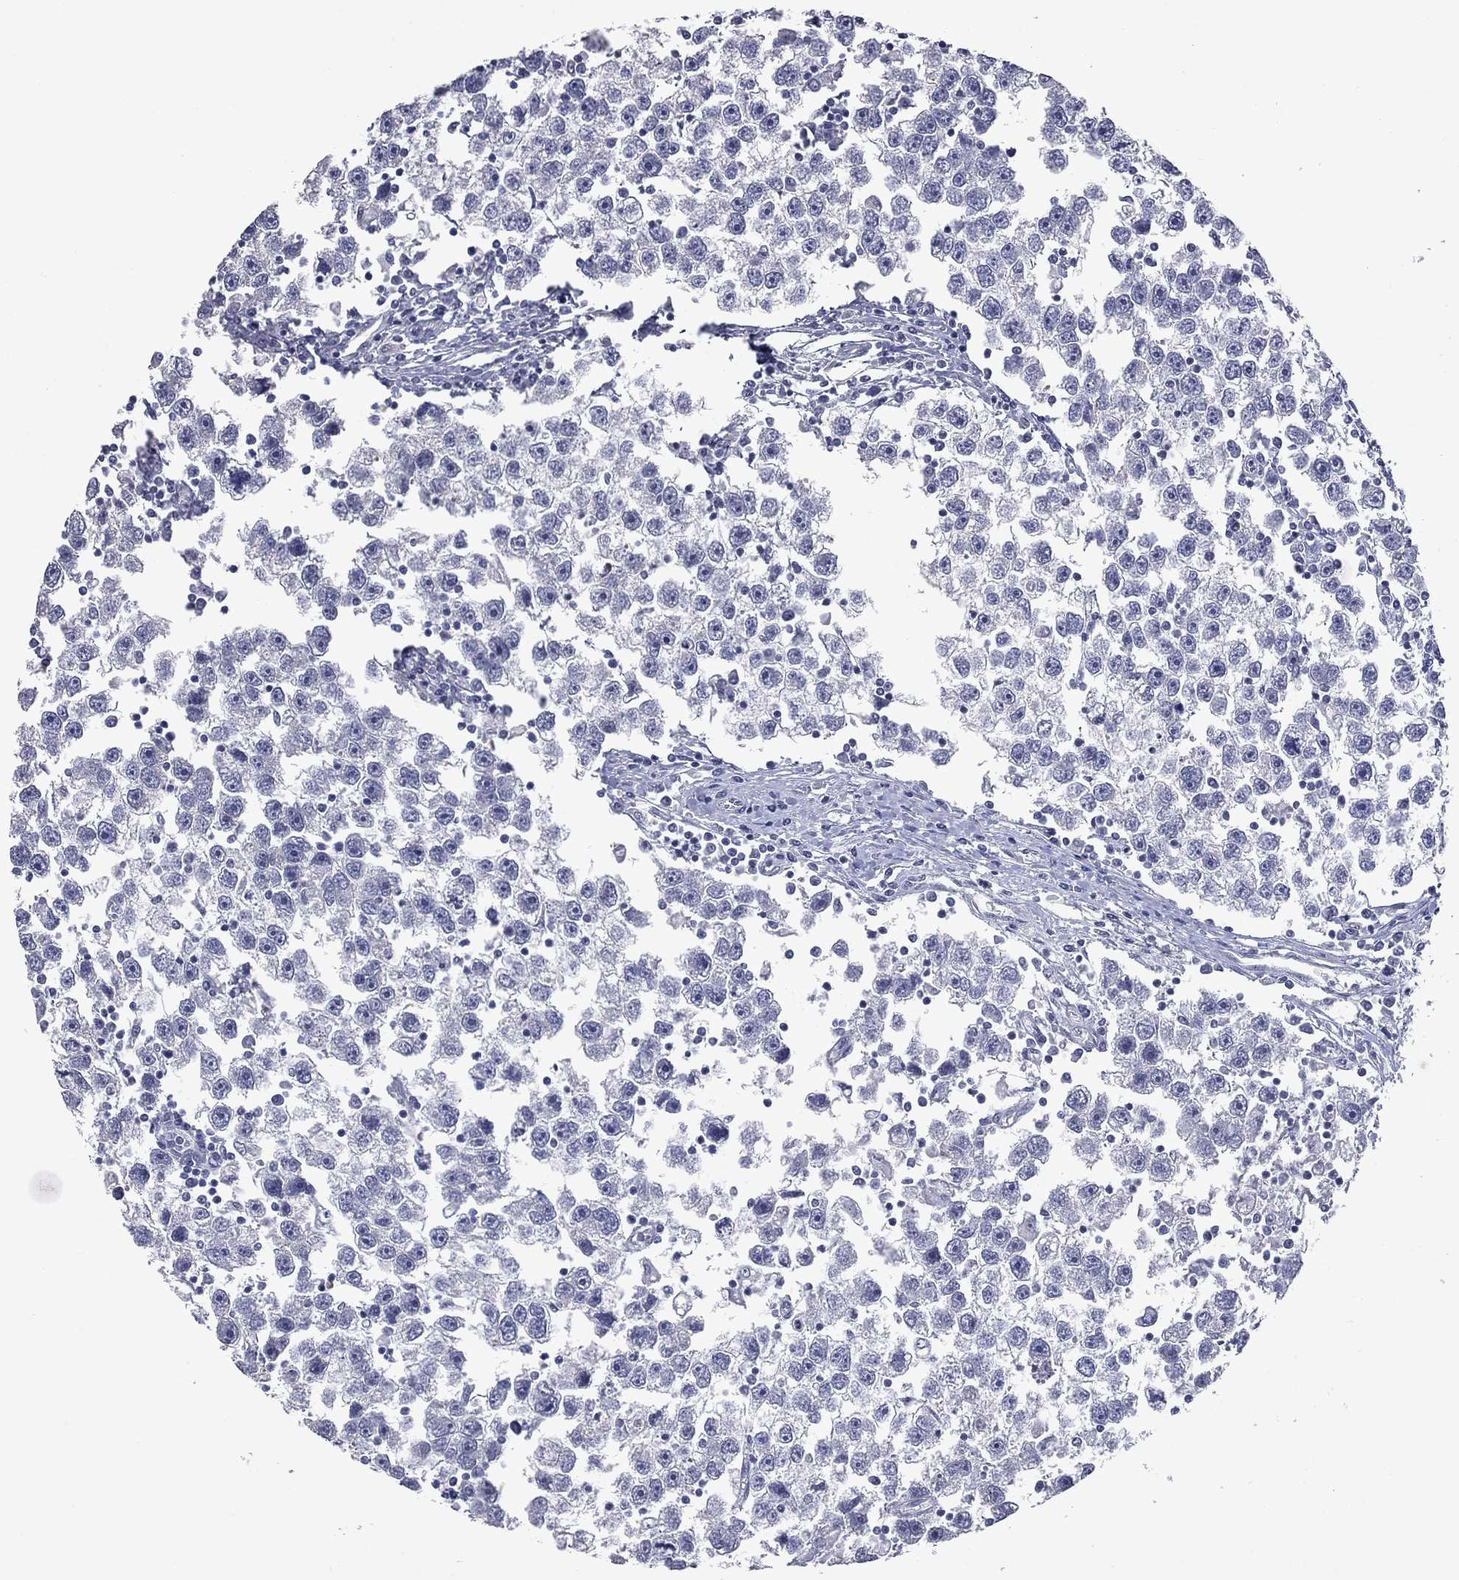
{"staining": {"intensity": "negative", "quantity": "none", "location": "none"}, "tissue": "testis cancer", "cell_type": "Tumor cells", "image_type": "cancer", "snomed": [{"axis": "morphology", "description": "Seminoma, NOS"}, {"axis": "topography", "description": "Testis"}], "caption": "The immunohistochemistry histopathology image has no significant positivity in tumor cells of testis cancer tissue.", "gene": "SHOC2", "patient": {"sex": "male", "age": 30}}